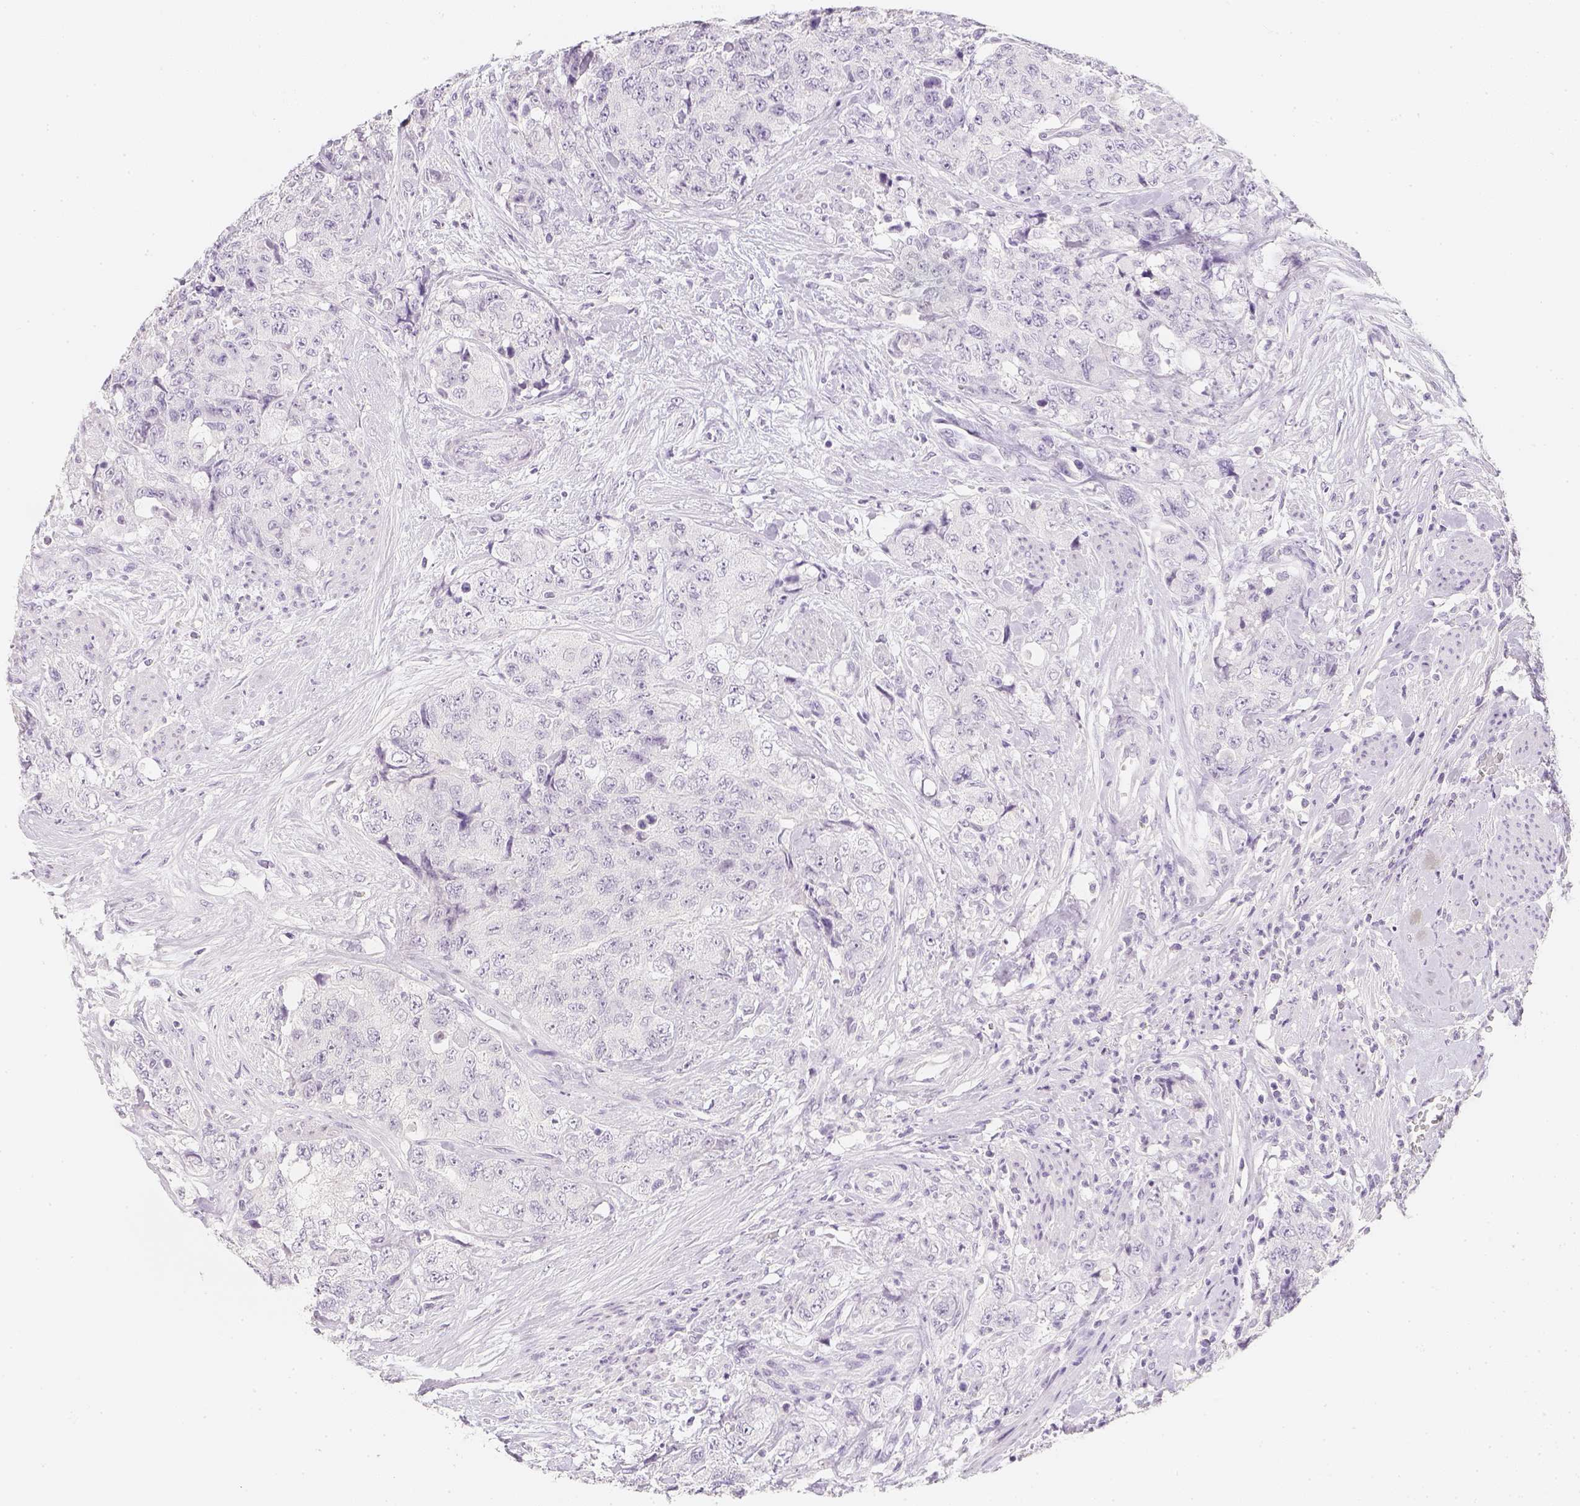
{"staining": {"intensity": "negative", "quantity": "none", "location": "none"}, "tissue": "urothelial cancer", "cell_type": "Tumor cells", "image_type": "cancer", "snomed": [{"axis": "morphology", "description": "Urothelial carcinoma, High grade"}, {"axis": "topography", "description": "Urinary bladder"}], "caption": "A high-resolution photomicrograph shows immunohistochemistry staining of urothelial cancer, which shows no significant staining in tumor cells.", "gene": "SLC18A1", "patient": {"sex": "female", "age": 78}}